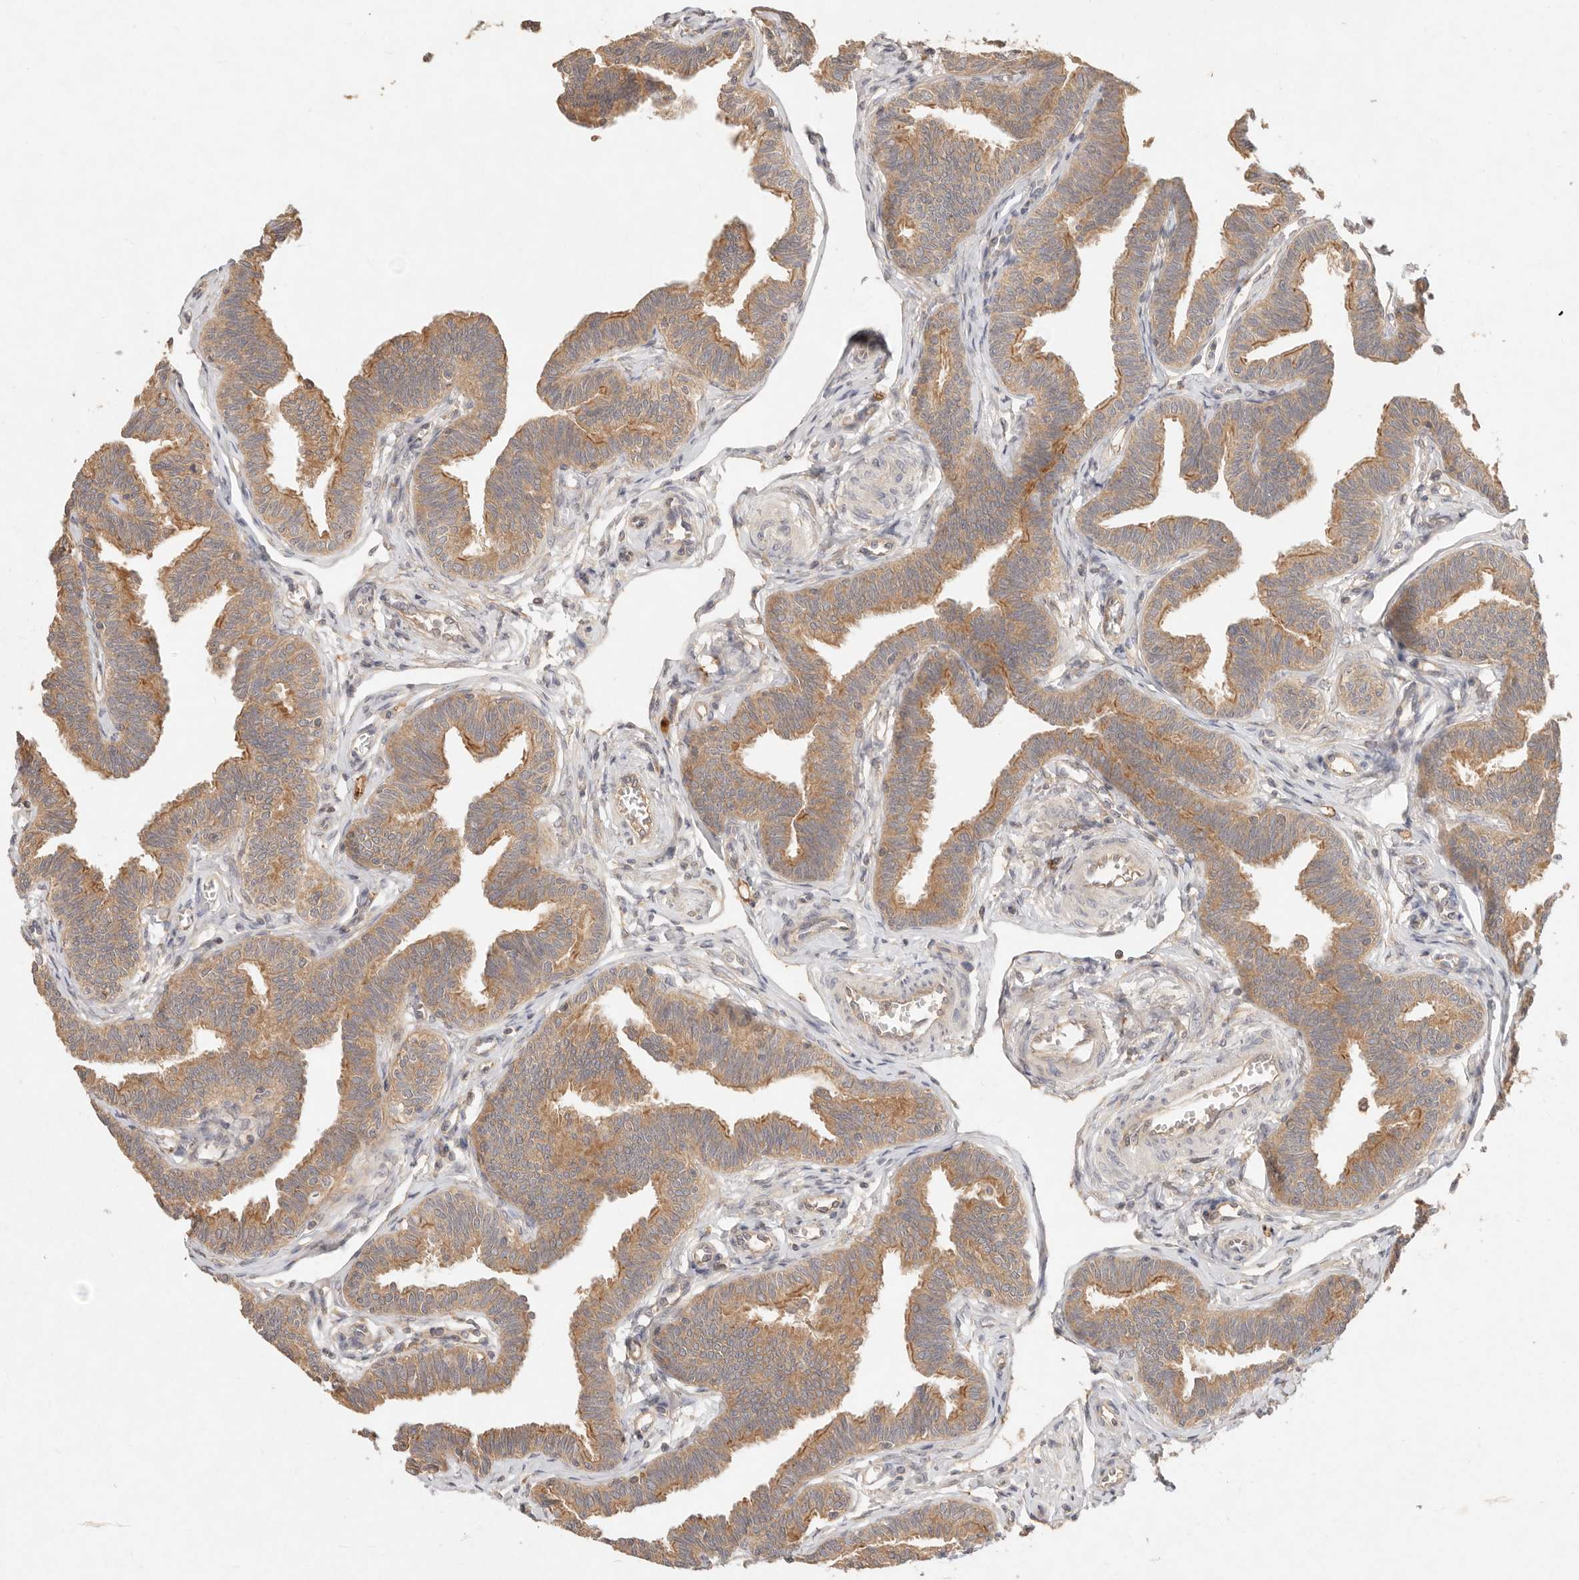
{"staining": {"intensity": "moderate", "quantity": ">75%", "location": "cytoplasmic/membranous"}, "tissue": "fallopian tube", "cell_type": "Glandular cells", "image_type": "normal", "snomed": [{"axis": "morphology", "description": "Normal tissue, NOS"}, {"axis": "topography", "description": "Fallopian tube"}, {"axis": "topography", "description": "Ovary"}], "caption": "Protein analysis of normal fallopian tube displays moderate cytoplasmic/membranous positivity in approximately >75% of glandular cells.", "gene": "HECTD3", "patient": {"sex": "female", "age": 23}}